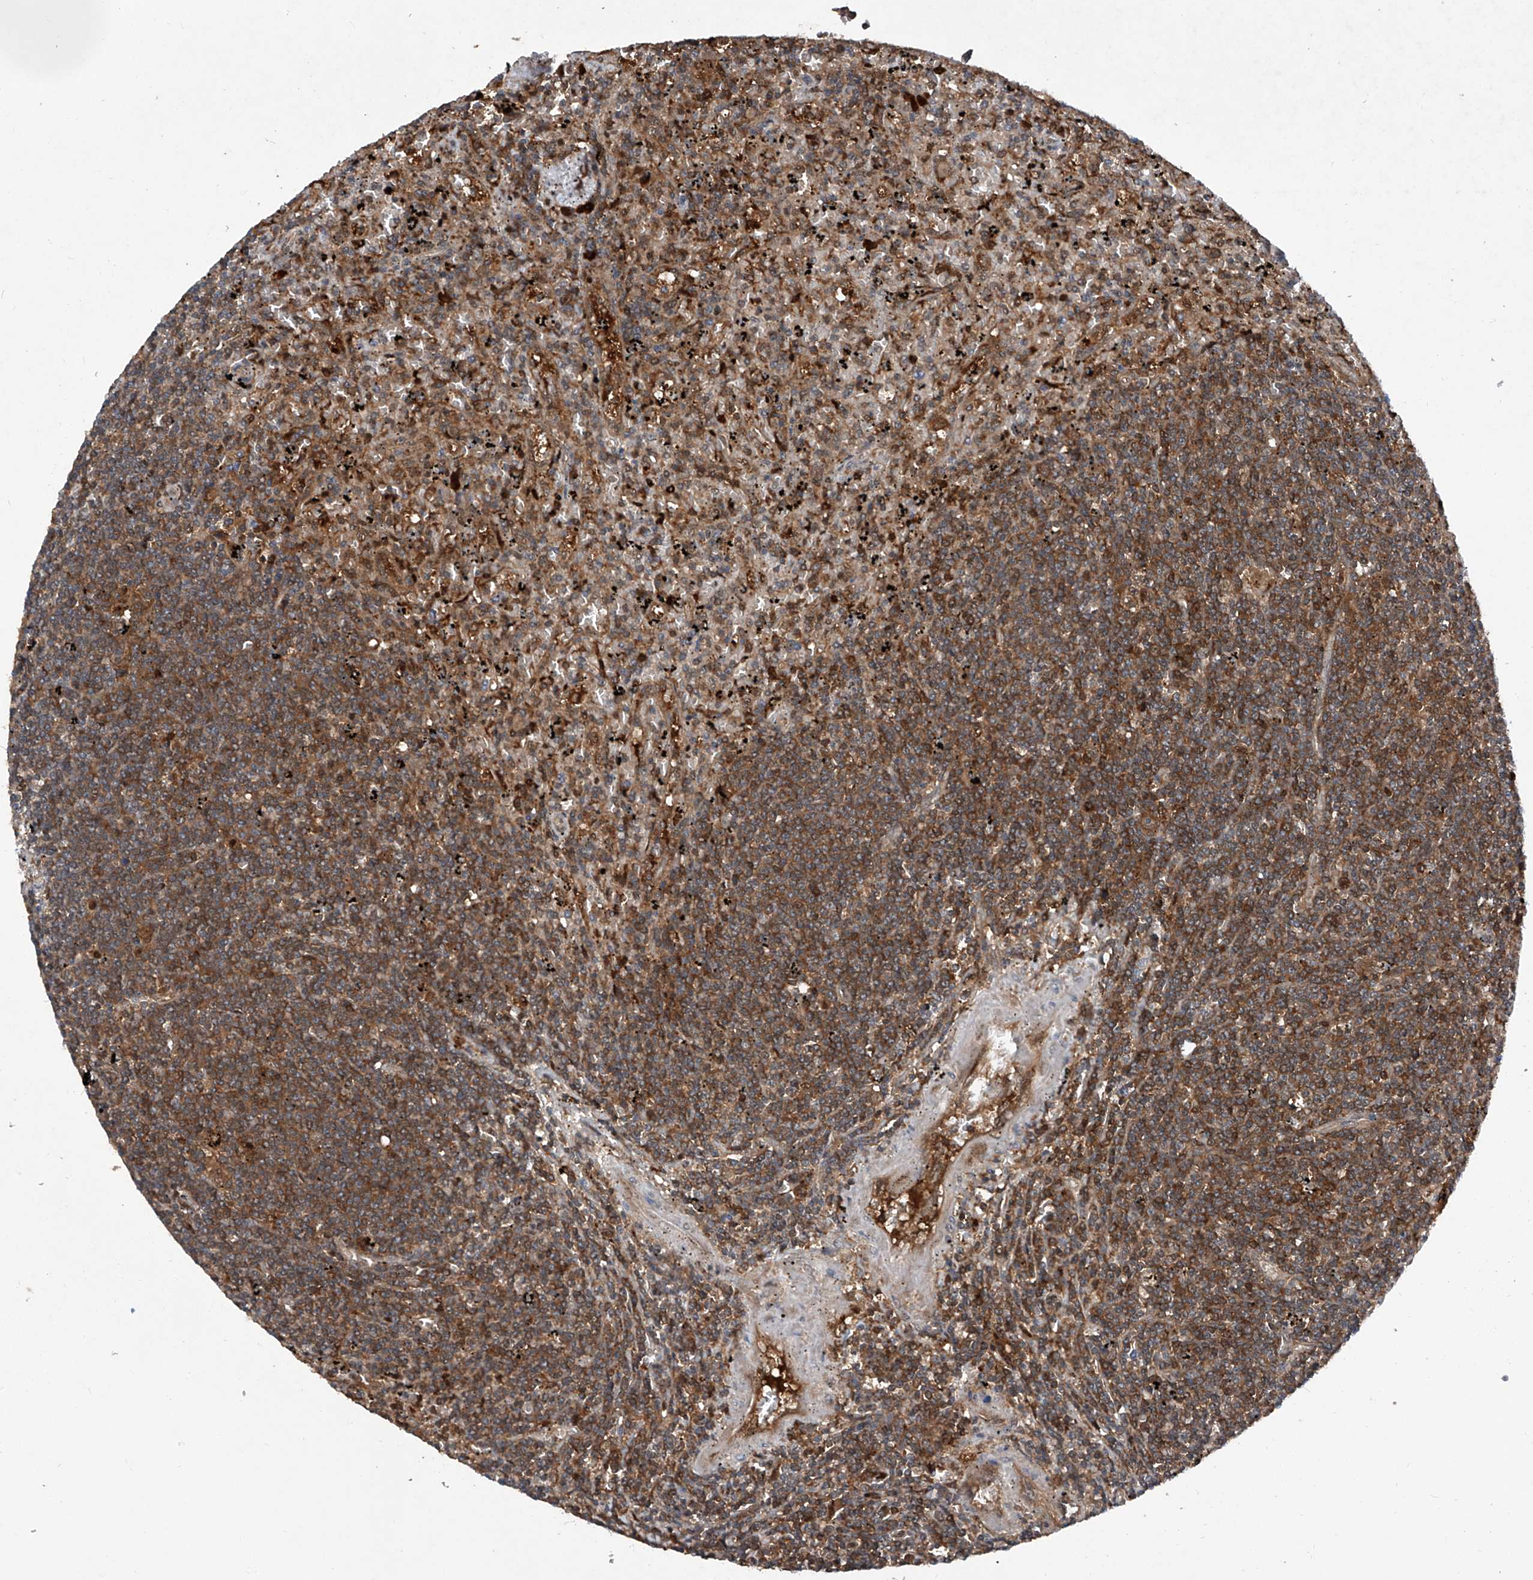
{"staining": {"intensity": "moderate", "quantity": ">75%", "location": "cytoplasmic/membranous"}, "tissue": "lymphoma", "cell_type": "Tumor cells", "image_type": "cancer", "snomed": [{"axis": "morphology", "description": "Malignant lymphoma, non-Hodgkin's type, Low grade"}, {"axis": "topography", "description": "Spleen"}], "caption": "A medium amount of moderate cytoplasmic/membranous expression is present in about >75% of tumor cells in malignant lymphoma, non-Hodgkin's type (low-grade) tissue.", "gene": "ASCC3", "patient": {"sex": "male", "age": 76}}